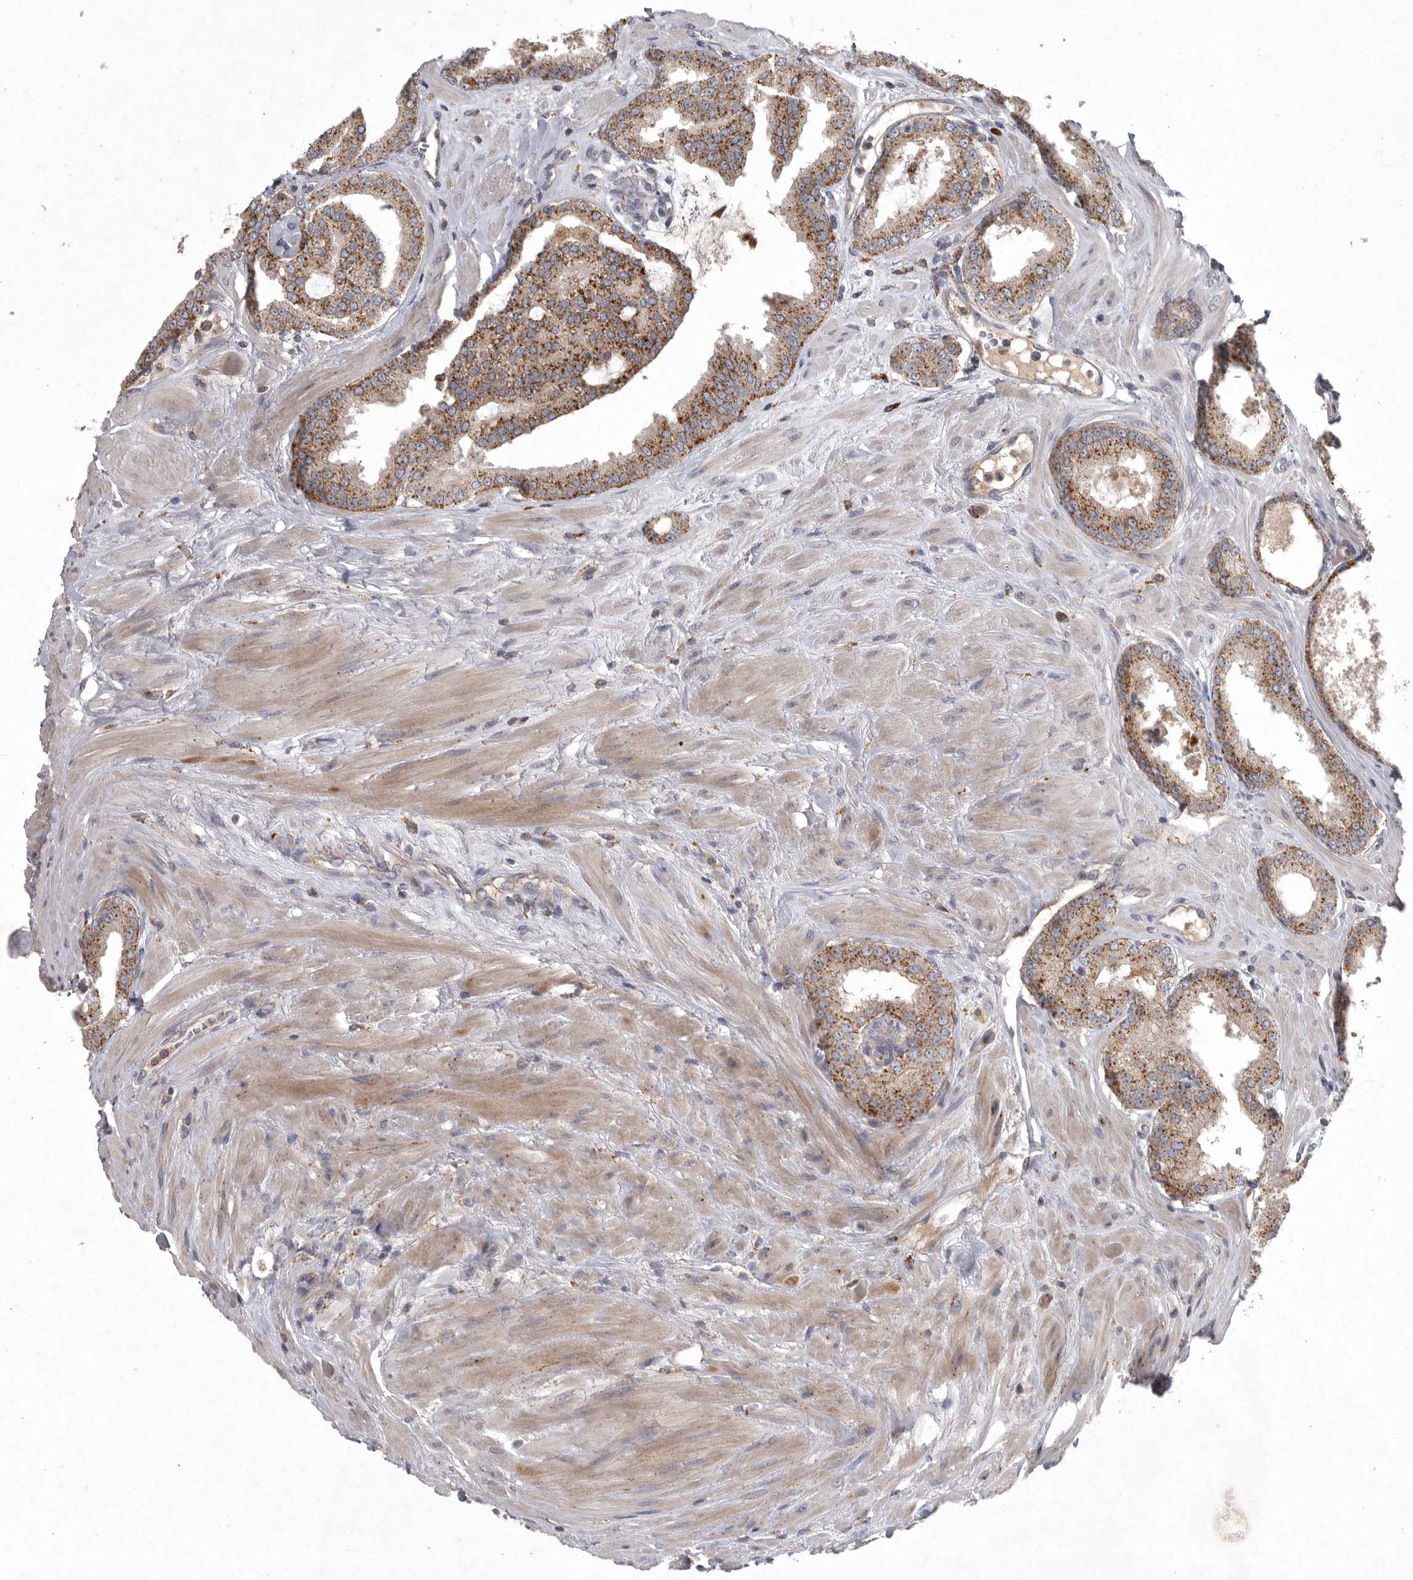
{"staining": {"intensity": "moderate", "quantity": ">75%", "location": "cytoplasmic/membranous"}, "tissue": "prostate cancer", "cell_type": "Tumor cells", "image_type": "cancer", "snomed": [{"axis": "morphology", "description": "Adenocarcinoma, Low grade"}, {"axis": "topography", "description": "Prostate"}], "caption": "Immunohistochemistry image of neoplastic tissue: human prostate low-grade adenocarcinoma stained using immunohistochemistry demonstrates medium levels of moderate protein expression localized specifically in the cytoplasmic/membranous of tumor cells, appearing as a cytoplasmic/membranous brown color.", "gene": "LAMTOR3", "patient": {"sex": "male", "age": 62}}